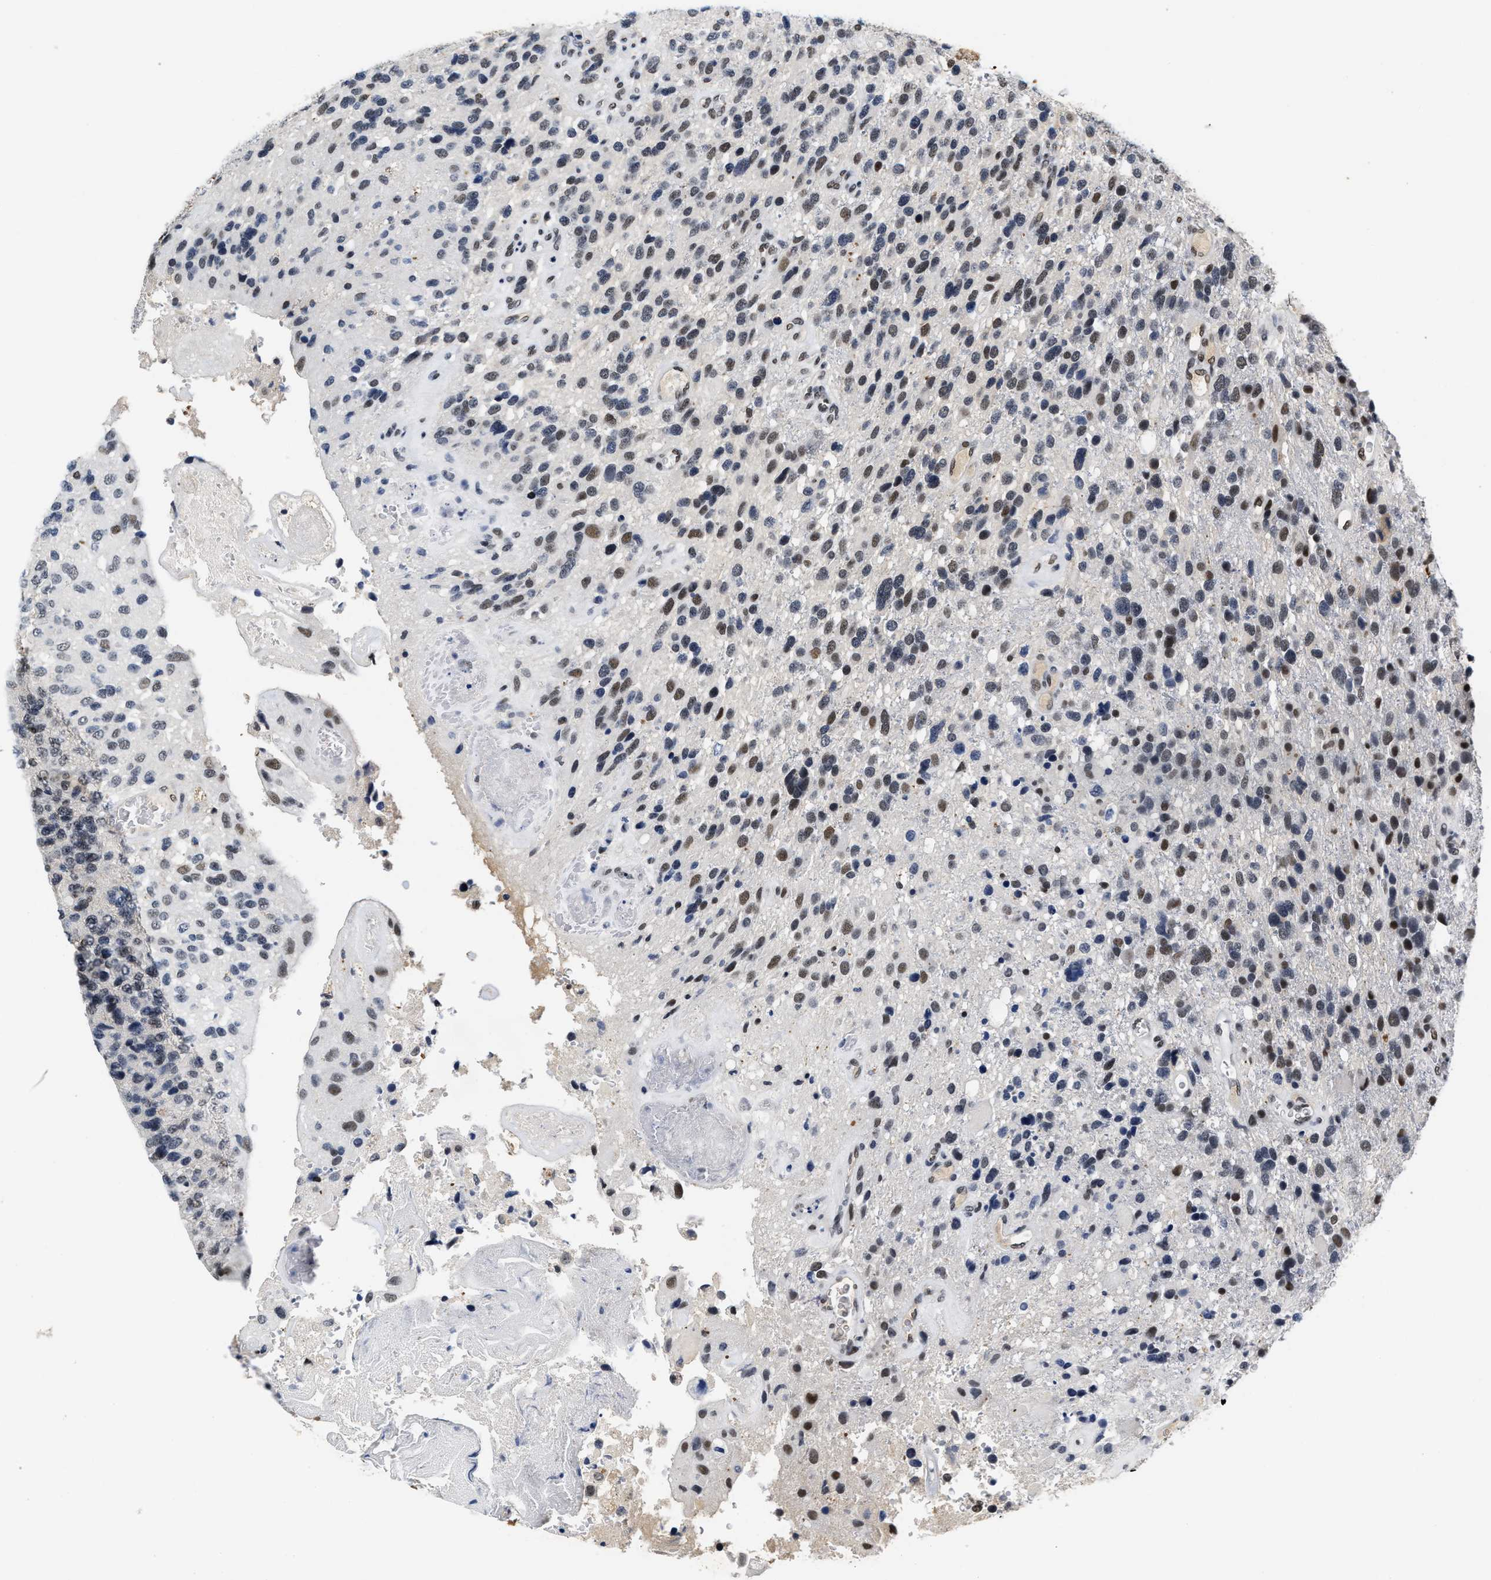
{"staining": {"intensity": "moderate", "quantity": "<25%", "location": "nuclear"}, "tissue": "glioma", "cell_type": "Tumor cells", "image_type": "cancer", "snomed": [{"axis": "morphology", "description": "Glioma, malignant, High grade"}, {"axis": "topography", "description": "Brain"}], "caption": "An image of glioma stained for a protein shows moderate nuclear brown staining in tumor cells. Using DAB (brown) and hematoxylin (blue) stains, captured at high magnification using brightfield microscopy.", "gene": "INIP", "patient": {"sex": "female", "age": 58}}